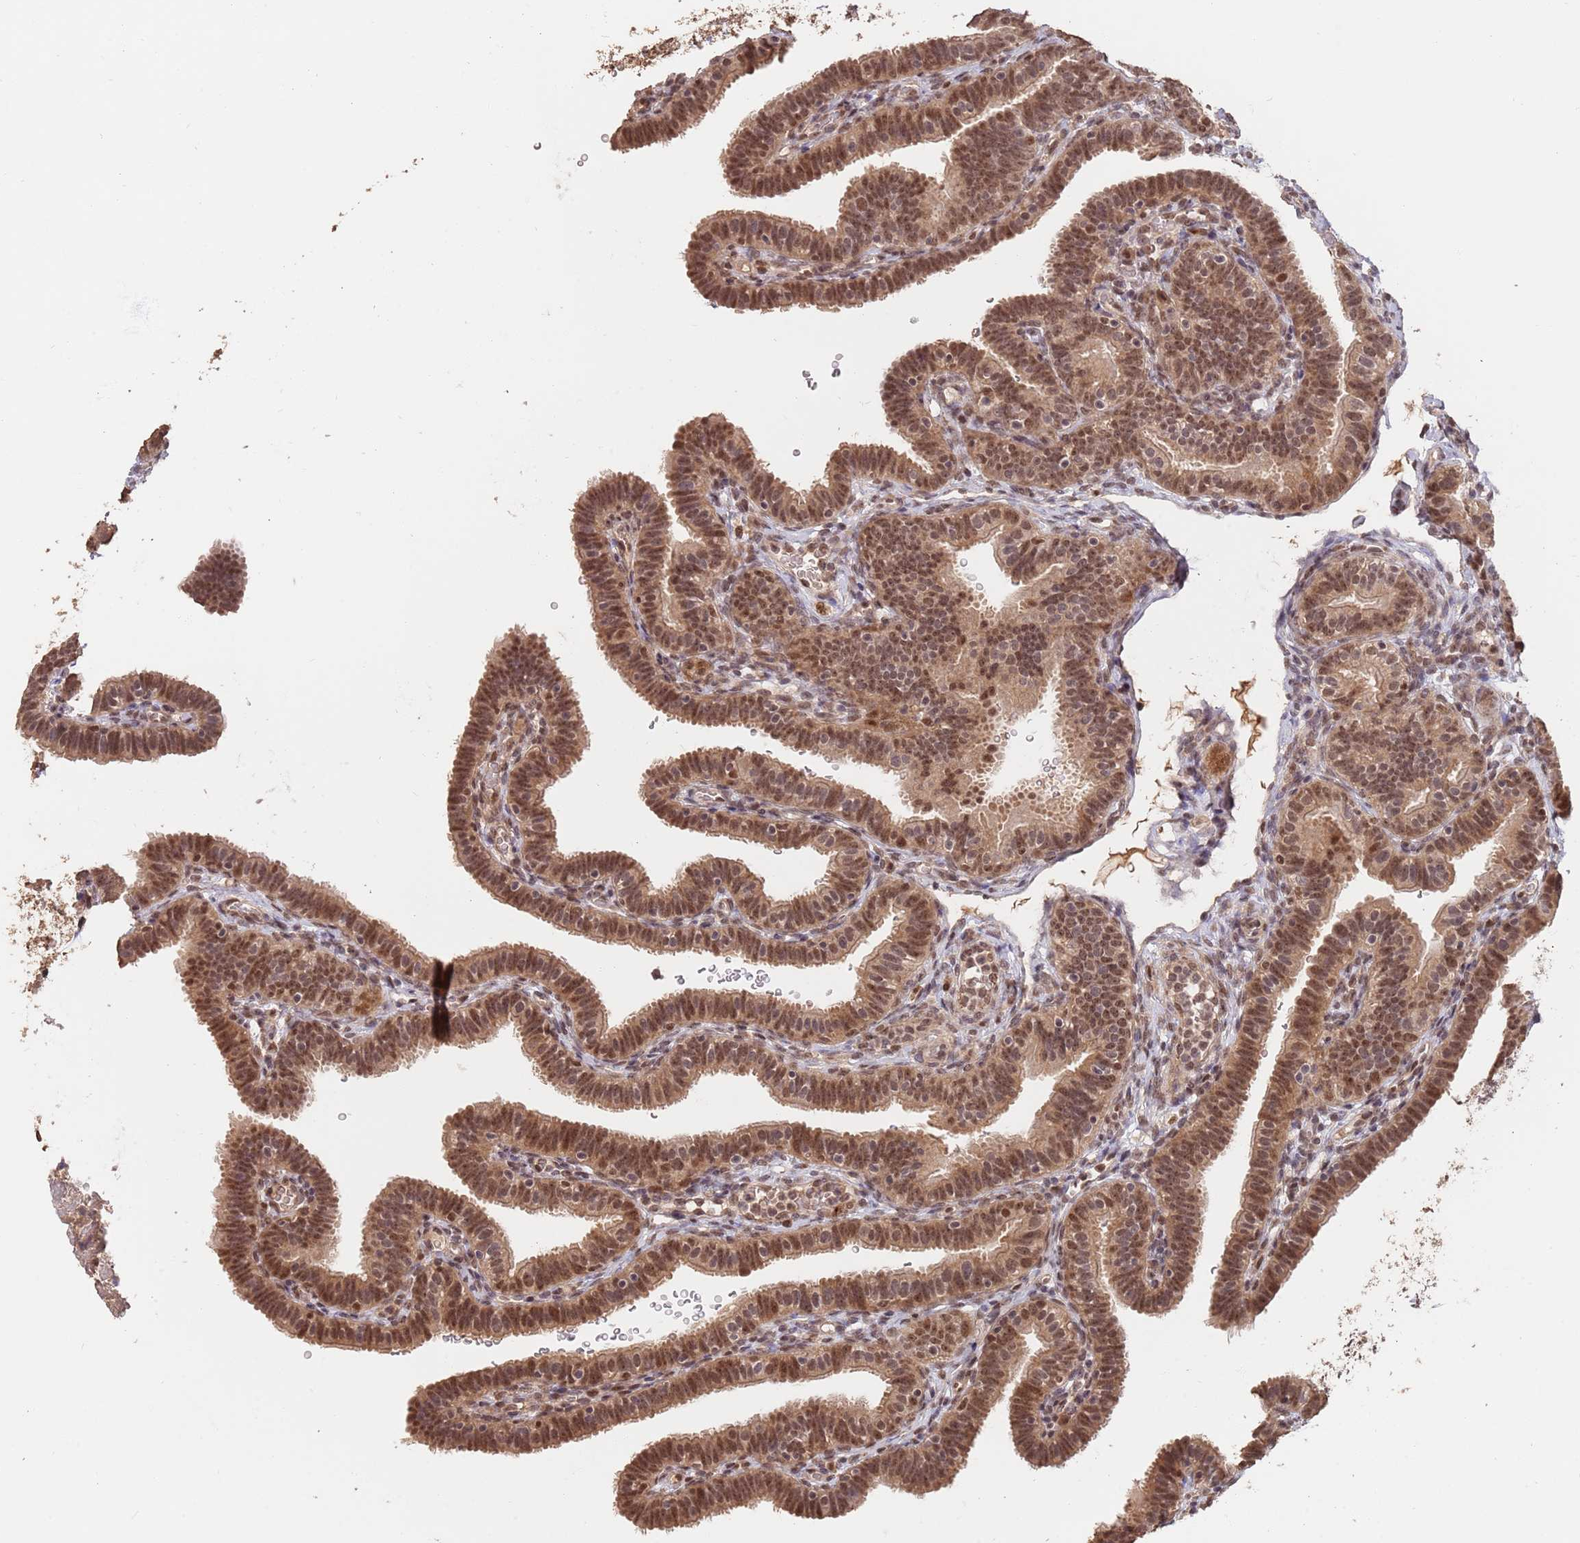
{"staining": {"intensity": "moderate", "quantity": ">75%", "location": "cytoplasmic/membranous,nuclear"}, "tissue": "fallopian tube", "cell_type": "Glandular cells", "image_type": "normal", "snomed": [{"axis": "morphology", "description": "Normal tissue, NOS"}, {"axis": "topography", "description": "Fallopian tube"}], "caption": "Human fallopian tube stained for a protein (brown) demonstrates moderate cytoplasmic/membranous,nuclear positive positivity in about >75% of glandular cells.", "gene": "RFXANK", "patient": {"sex": "female", "age": 41}}